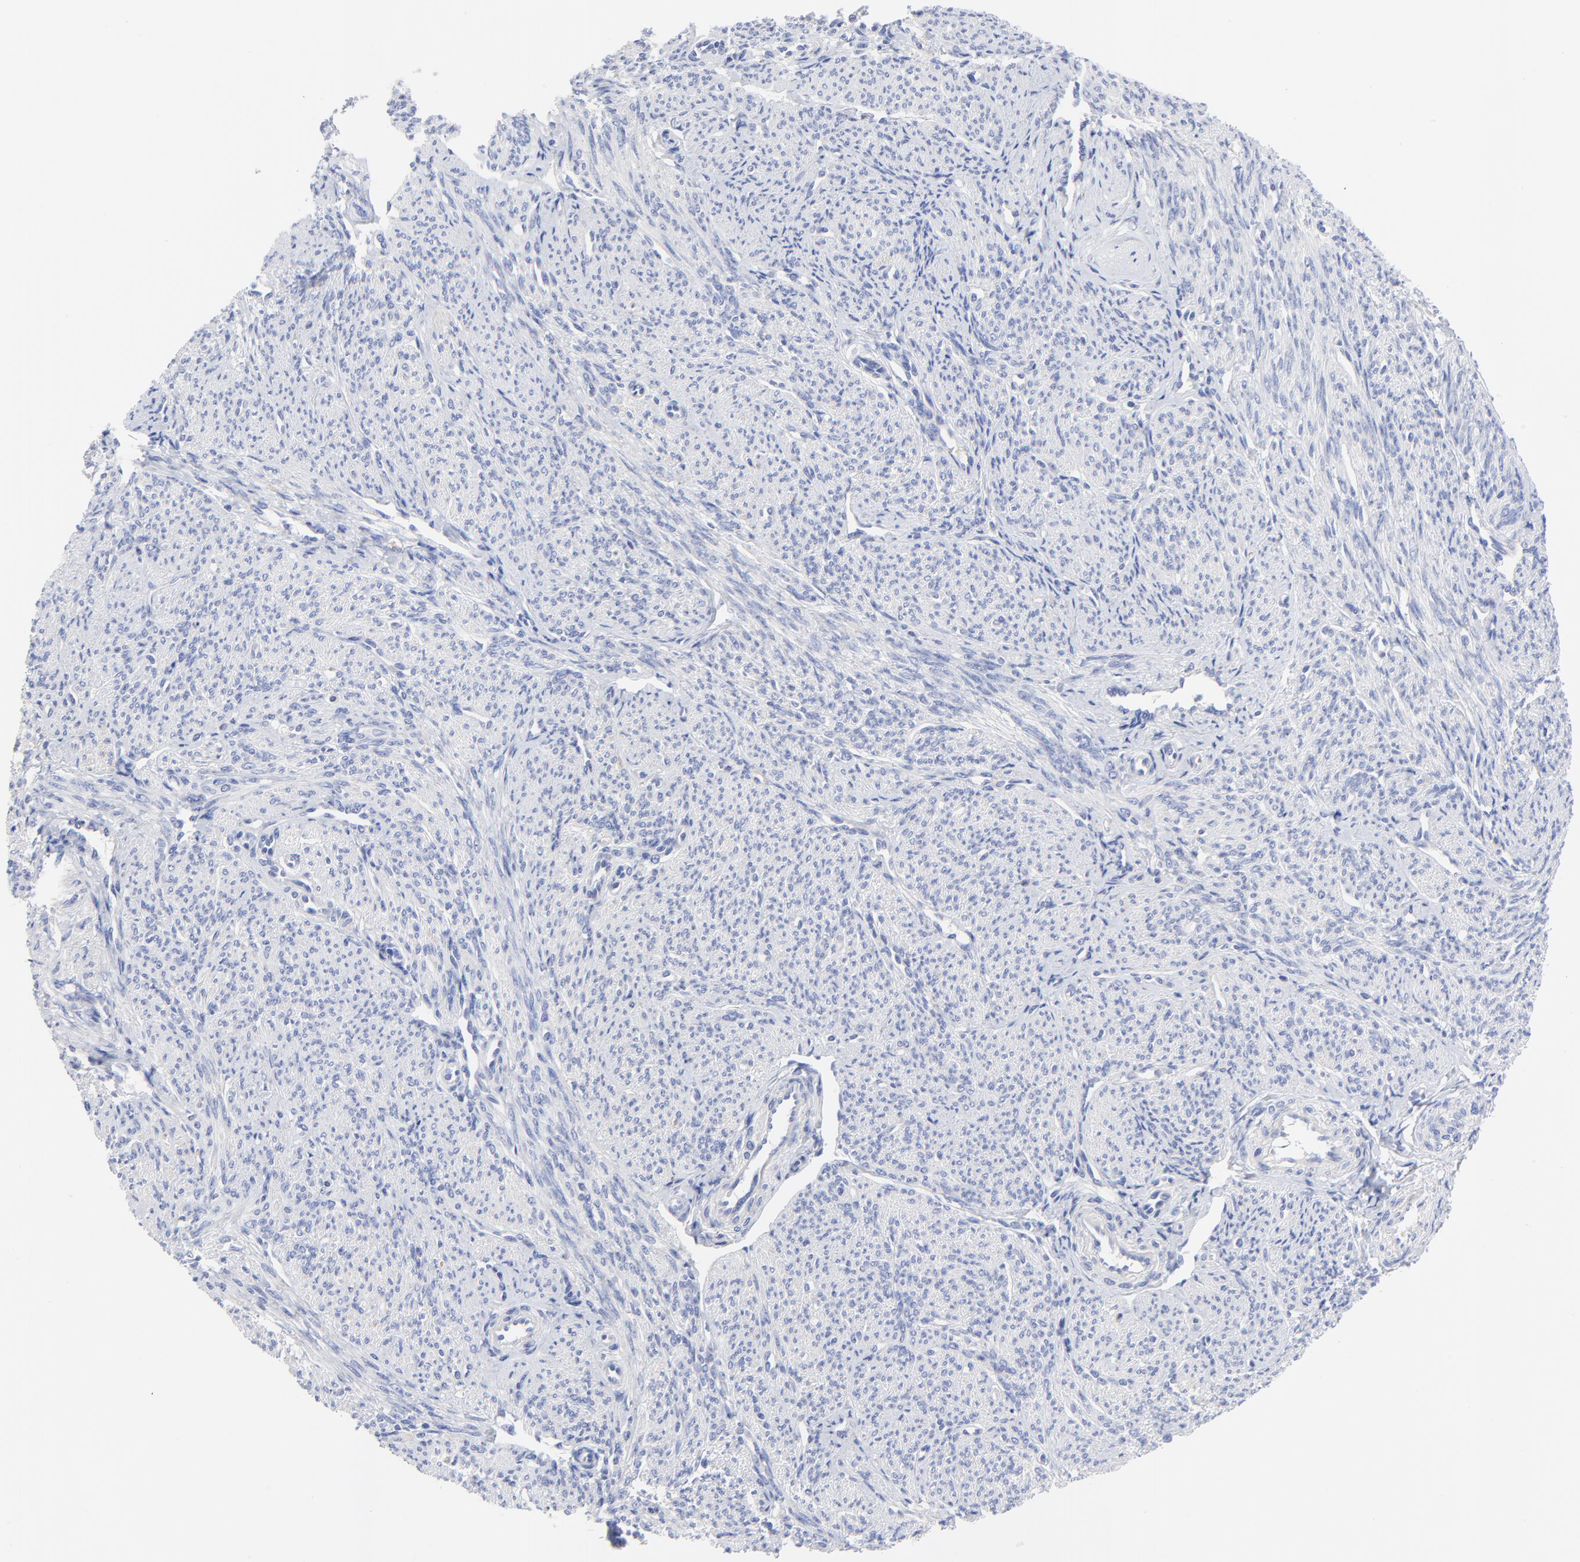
{"staining": {"intensity": "negative", "quantity": "none", "location": "none"}, "tissue": "smooth muscle", "cell_type": "Smooth muscle cells", "image_type": "normal", "snomed": [{"axis": "morphology", "description": "Normal tissue, NOS"}, {"axis": "topography", "description": "Smooth muscle"}], "caption": "Immunohistochemical staining of unremarkable human smooth muscle shows no significant positivity in smooth muscle cells.", "gene": "FBXO10", "patient": {"sex": "female", "age": 65}}